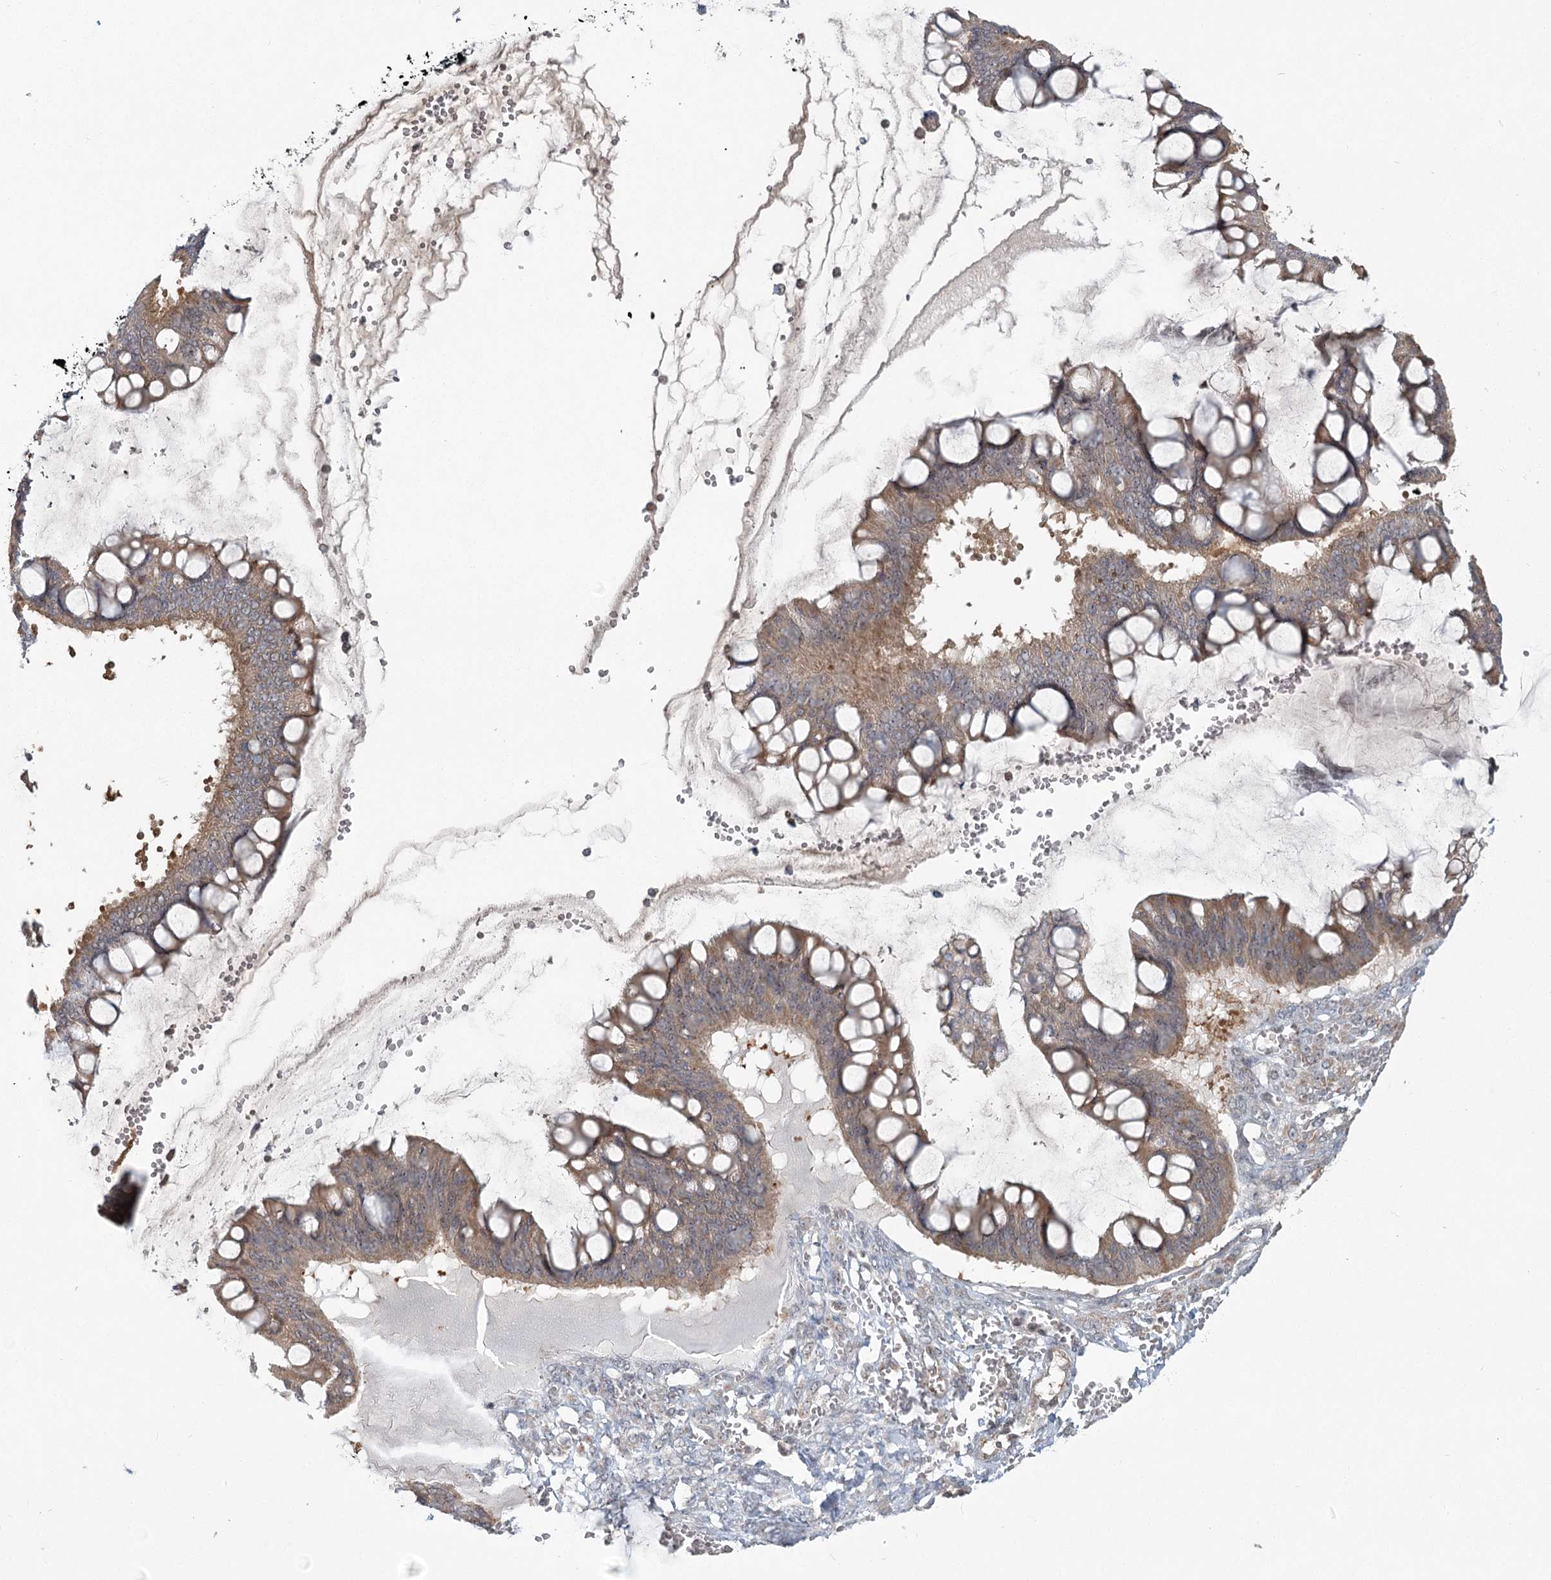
{"staining": {"intensity": "moderate", "quantity": ">75%", "location": "cytoplasmic/membranous"}, "tissue": "ovarian cancer", "cell_type": "Tumor cells", "image_type": "cancer", "snomed": [{"axis": "morphology", "description": "Cystadenocarcinoma, mucinous, NOS"}, {"axis": "topography", "description": "Ovary"}], "caption": "An image of human mucinous cystadenocarcinoma (ovarian) stained for a protein shows moderate cytoplasmic/membranous brown staining in tumor cells. (Stains: DAB in brown, nuclei in blue, Microscopy: brightfield microscopy at high magnification).", "gene": "THNSL1", "patient": {"sex": "female", "age": 73}}